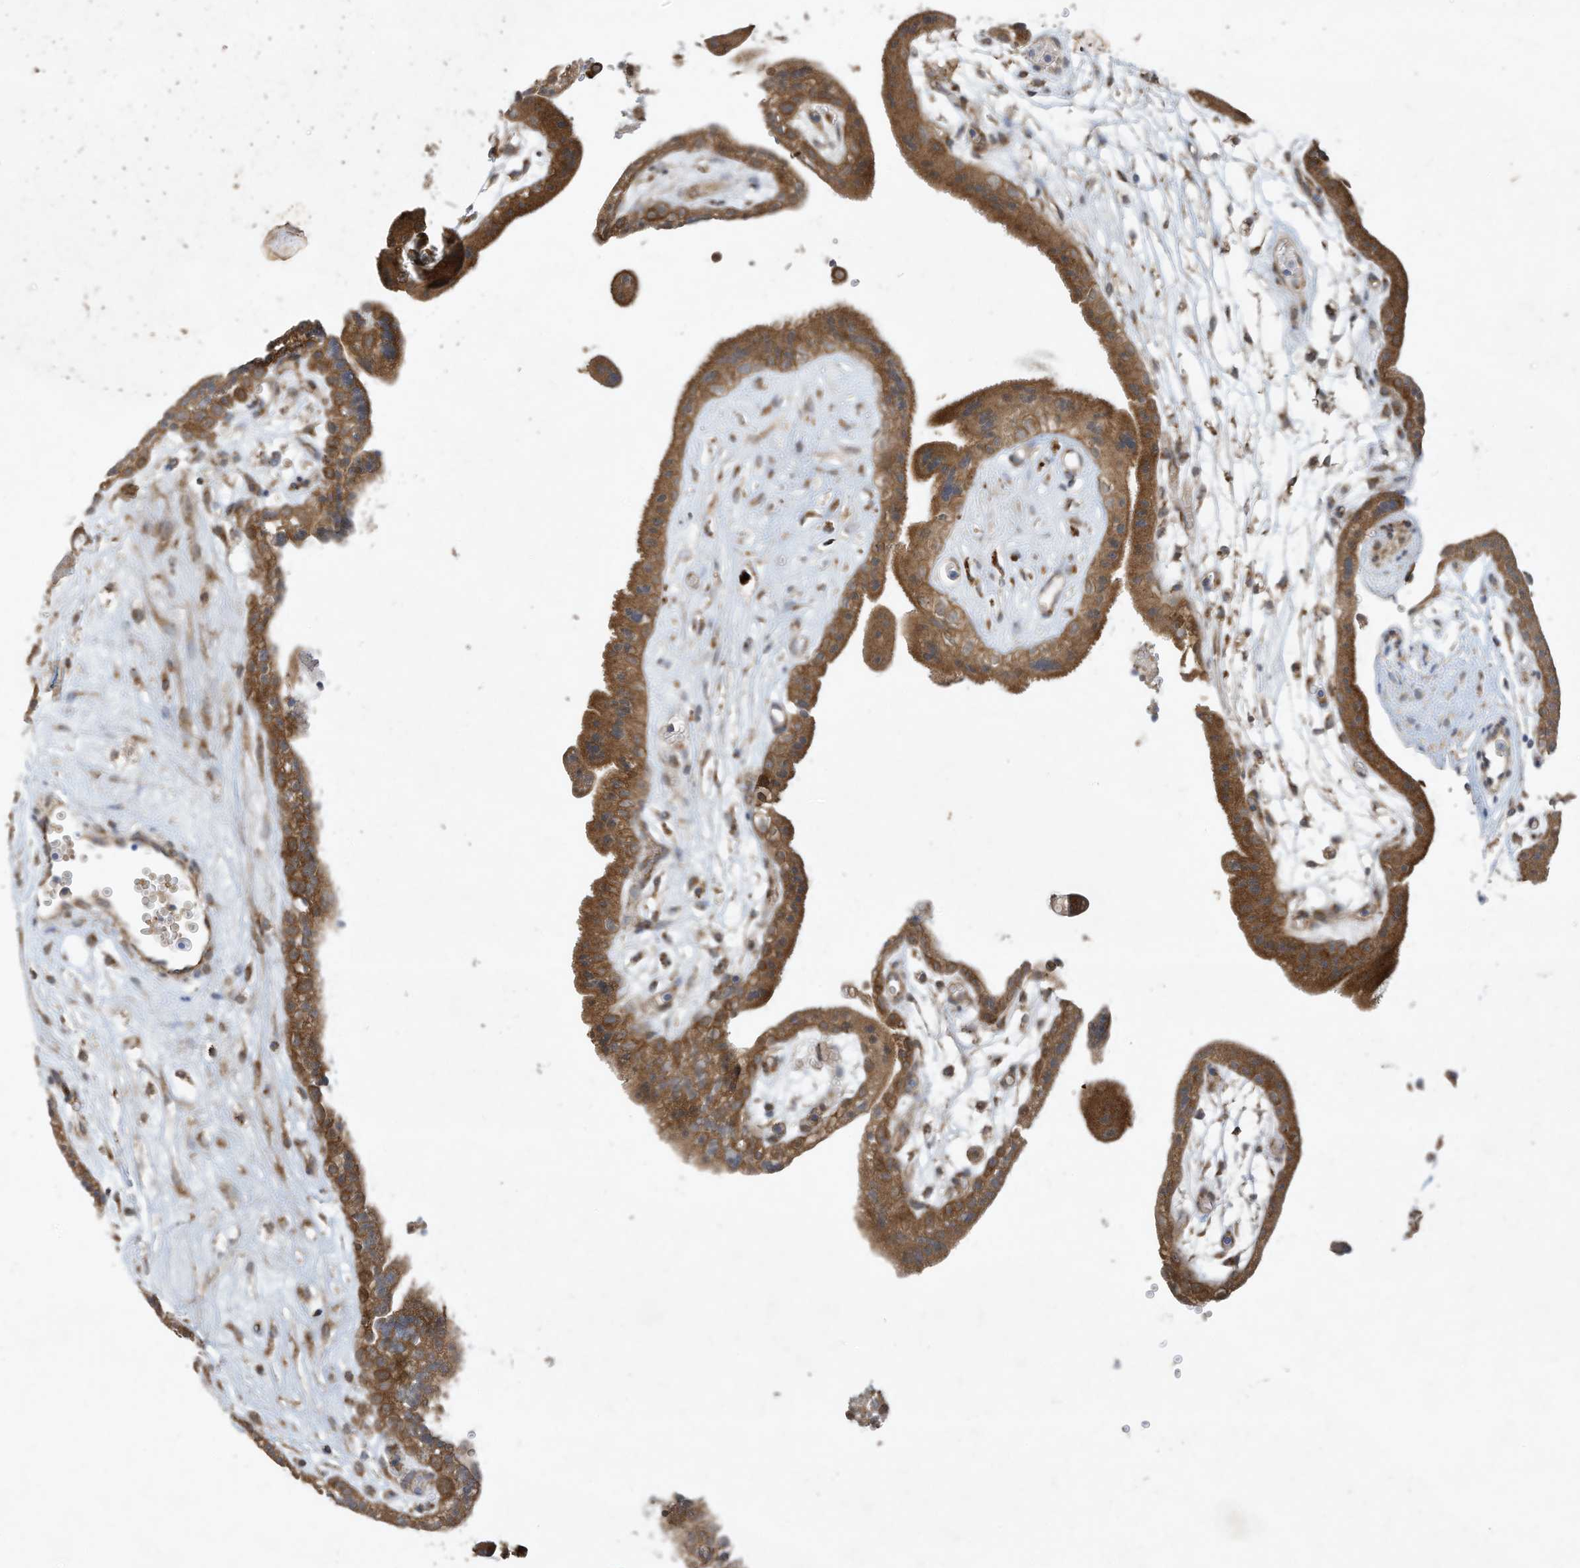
{"staining": {"intensity": "strong", "quantity": ">75%", "location": "cytoplasmic/membranous"}, "tissue": "placenta", "cell_type": "Trophoblastic cells", "image_type": "normal", "snomed": [{"axis": "morphology", "description": "Normal tissue, NOS"}, {"axis": "topography", "description": "Placenta"}], "caption": "The photomicrograph exhibits immunohistochemical staining of unremarkable placenta. There is strong cytoplasmic/membranous staining is seen in about >75% of trophoblastic cells.", "gene": "C2orf74", "patient": {"sex": "female", "age": 18}}